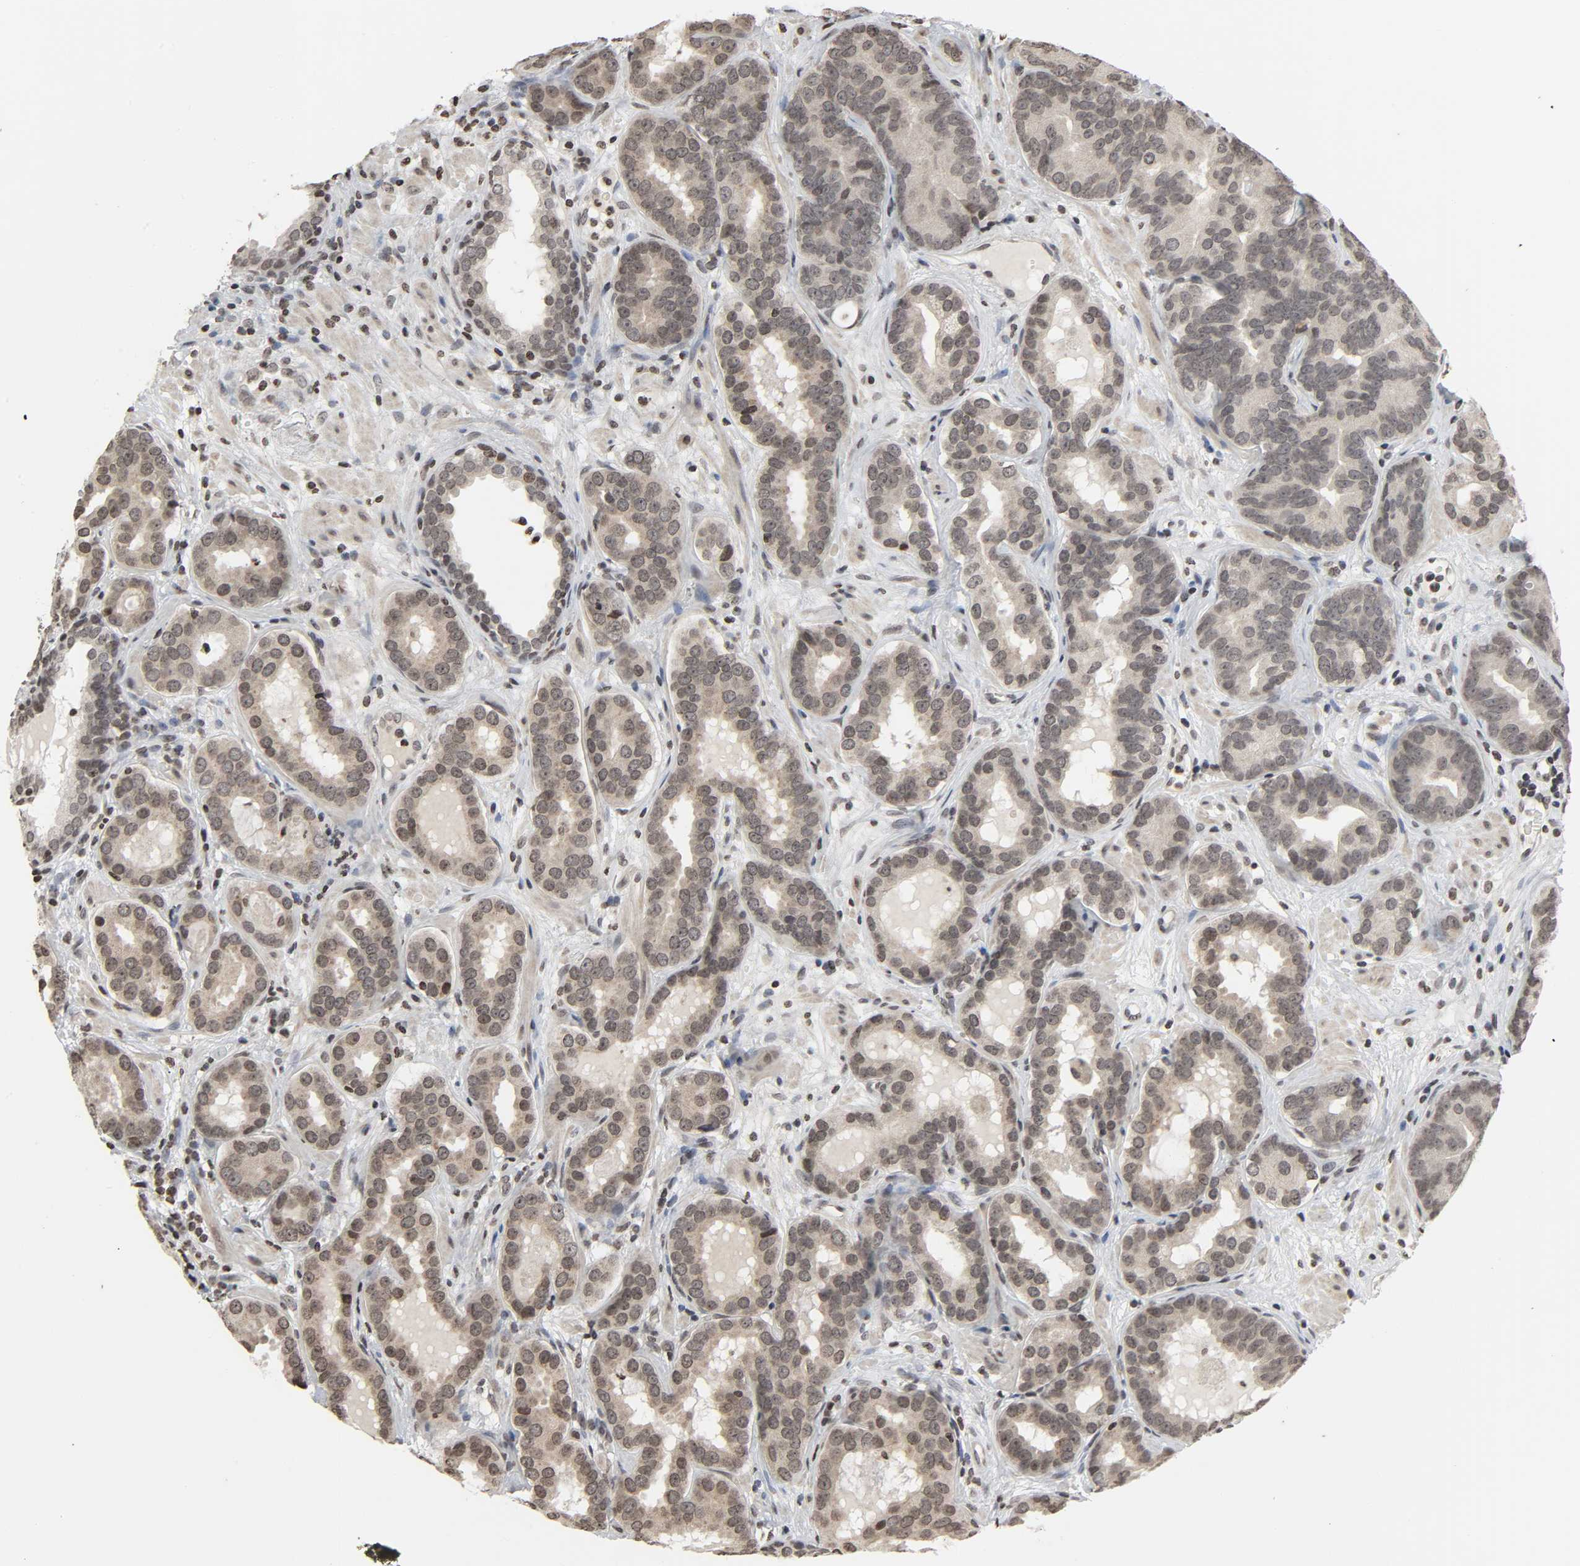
{"staining": {"intensity": "moderate", "quantity": ">75%", "location": "nuclear"}, "tissue": "prostate cancer", "cell_type": "Tumor cells", "image_type": "cancer", "snomed": [{"axis": "morphology", "description": "Adenocarcinoma, Low grade"}, {"axis": "topography", "description": "Prostate"}], "caption": "High-magnification brightfield microscopy of low-grade adenocarcinoma (prostate) stained with DAB (3,3'-diaminobenzidine) (brown) and counterstained with hematoxylin (blue). tumor cells exhibit moderate nuclear positivity is present in about>75% of cells.", "gene": "ELAVL1", "patient": {"sex": "male", "age": 59}}